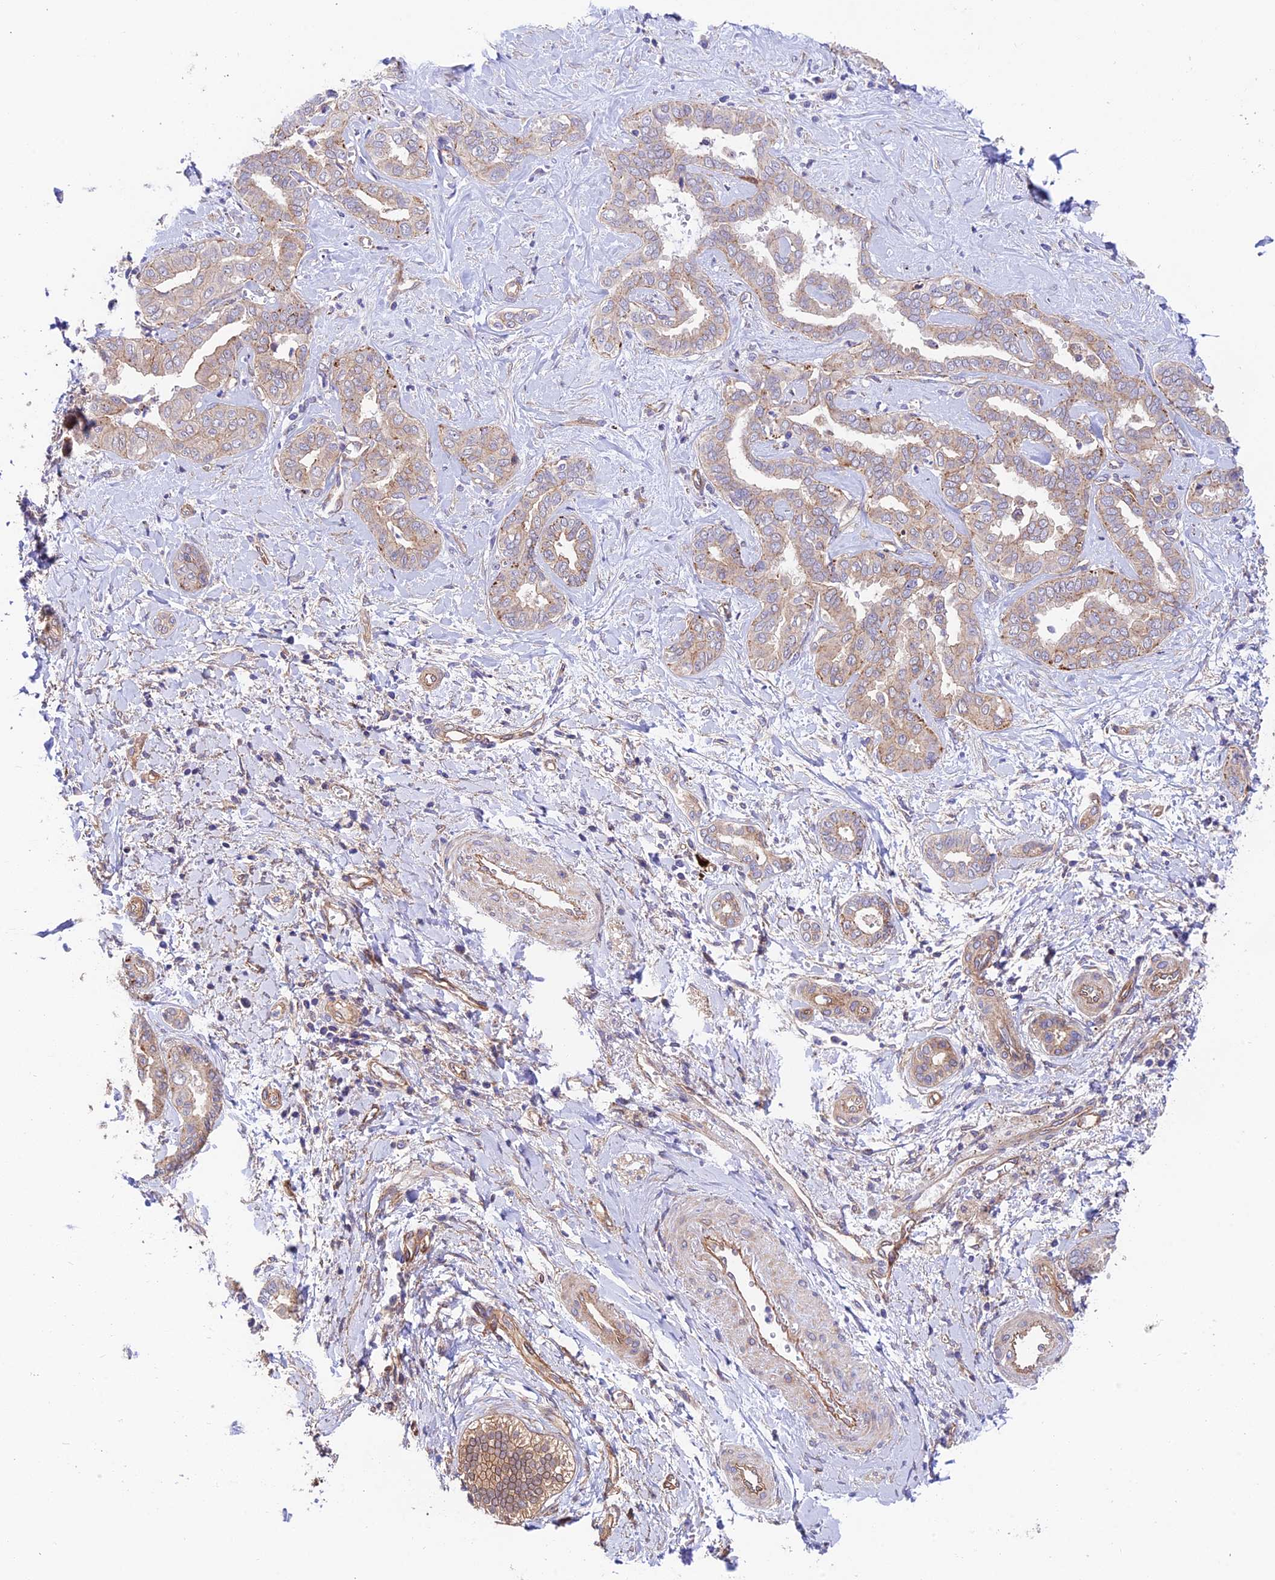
{"staining": {"intensity": "moderate", "quantity": "25%-75%", "location": "cytoplasmic/membranous"}, "tissue": "liver cancer", "cell_type": "Tumor cells", "image_type": "cancer", "snomed": [{"axis": "morphology", "description": "Cholangiocarcinoma"}, {"axis": "topography", "description": "Liver"}], "caption": "Moderate cytoplasmic/membranous positivity is appreciated in approximately 25%-75% of tumor cells in liver cancer.", "gene": "QRFP", "patient": {"sex": "female", "age": 77}}